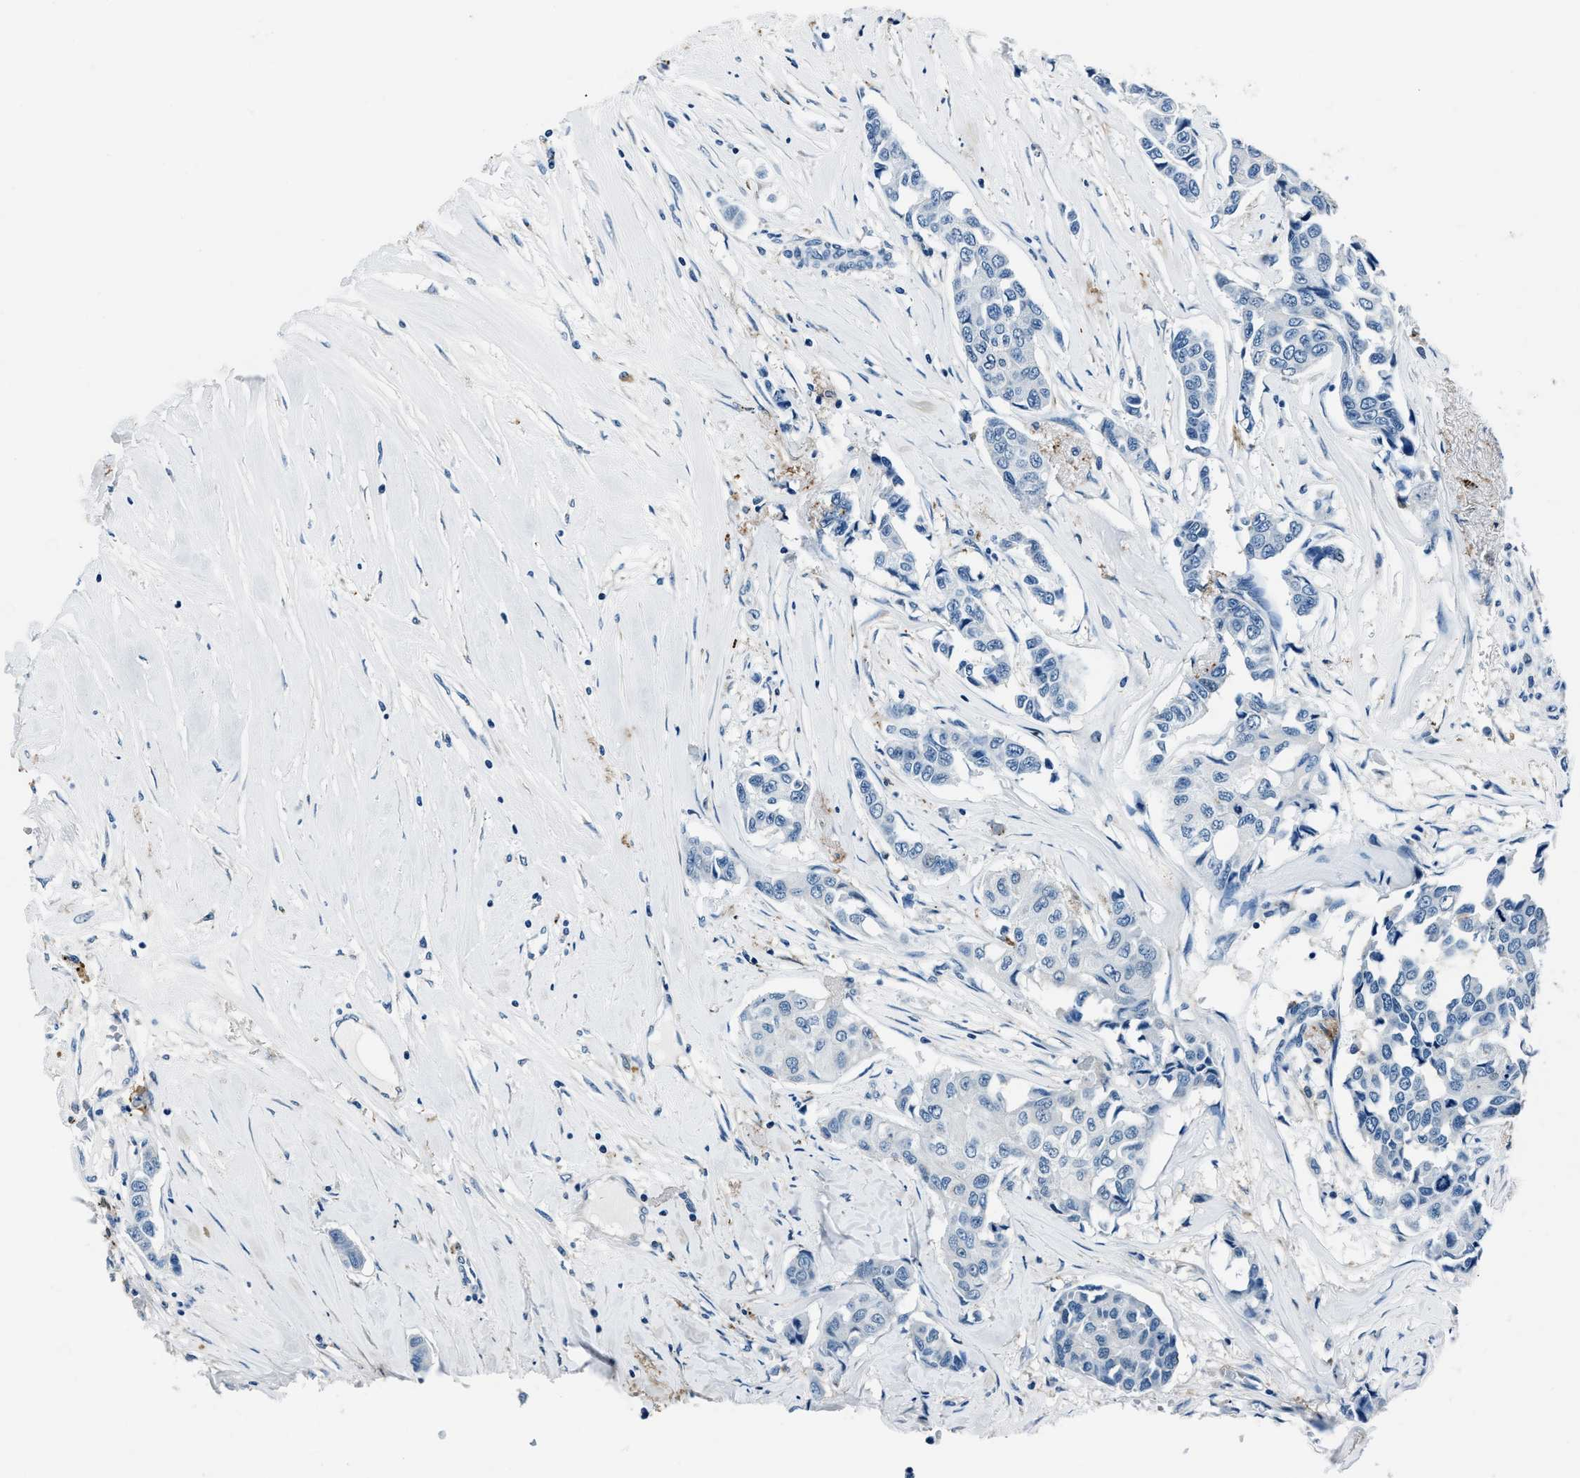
{"staining": {"intensity": "negative", "quantity": "none", "location": "none"}, "tissue": "breast cancer", "cell_type": "Tumor cells", "image_type": "cancer", "snomed": [{"axis": "morphology", "description": "Duct carcinoma"}, {"axis": "topography", "description": "Breast"}], "caption": "This is a photomicrograph of immunohistochemistry staining of breast cancer, which shows no positivity in tumor cells. (Immunohistochemistry (ihc), brightfield microscopy, high magnification).", "gene": "PTPDC1", "patient": {"sex": "female", "age": 80}}